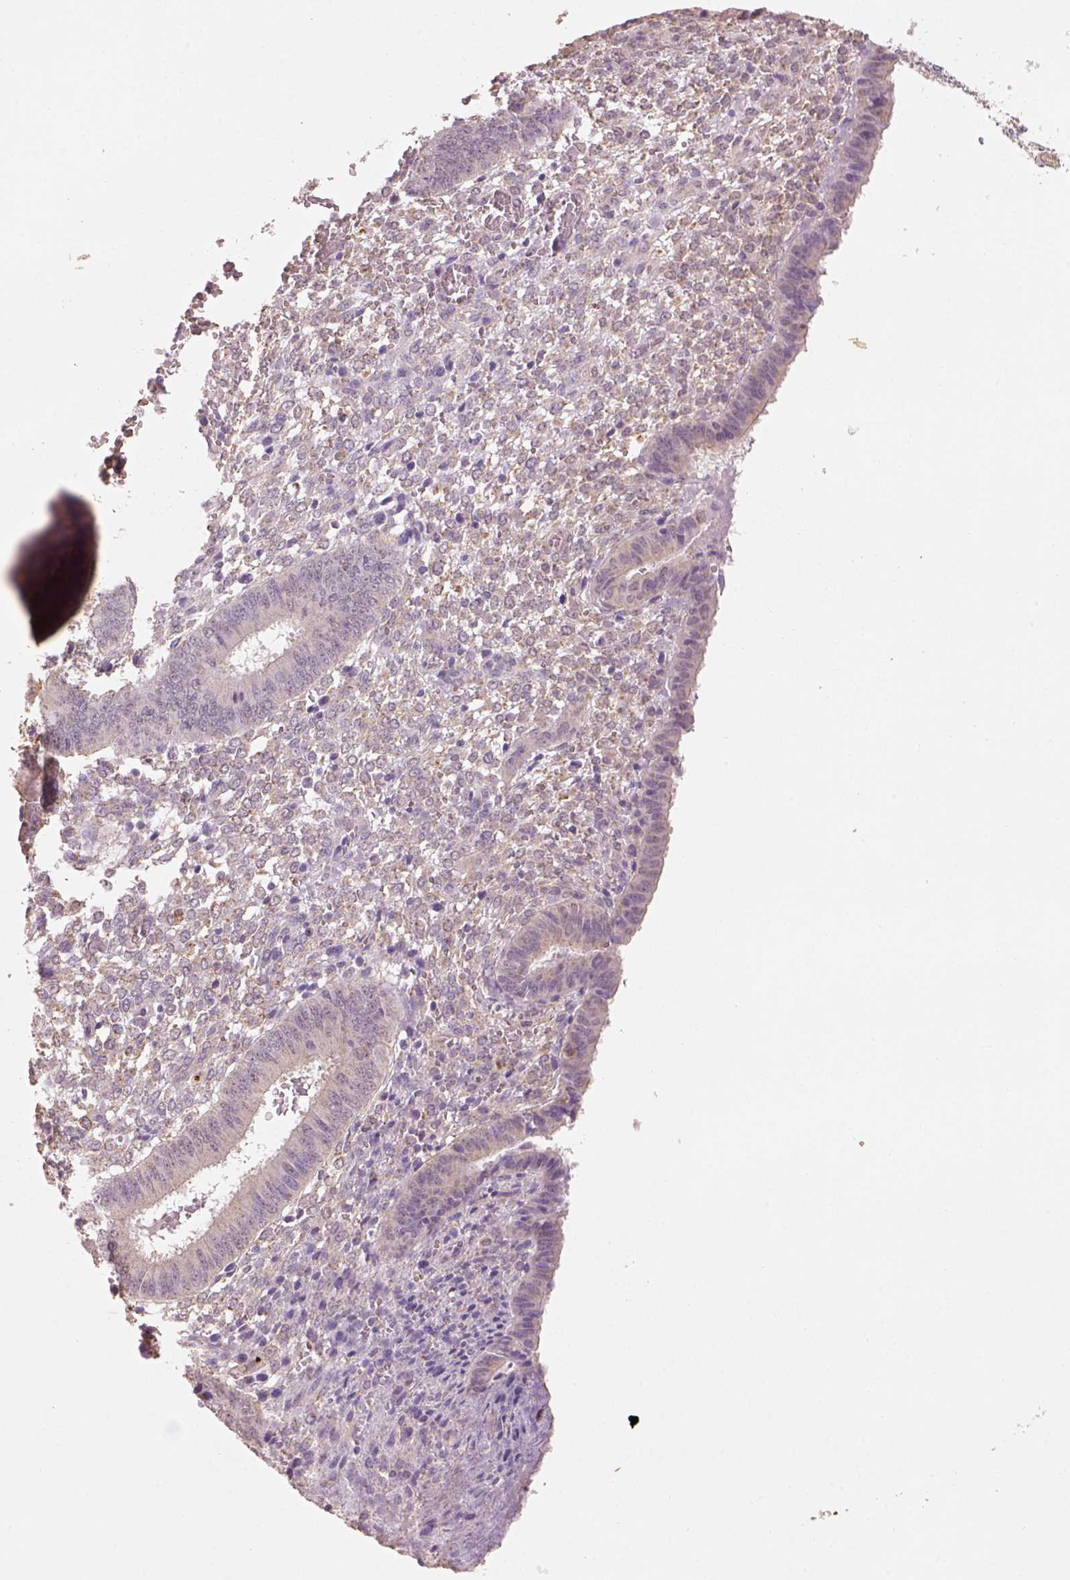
{"staining": {"intensity": "weak", "quantity": "<25%", "location": "cytoplasmic/membranous"}, "tissue": "endometrium", "cell_type": "Cells in endometrial stroma", "image_type": "normal", "snomed": [{"axis": "morphology", "description": "Normal tissue, NOS"}, {"axis": "topography", "description": "Endometrium"}], "caption": "Immunohistochemical staining of unremarkable human endometrium displays no significant expression in cells in endometrial stroma.", "gene": "AP2B1", "patient": {"sex": "female", "age": 42}}